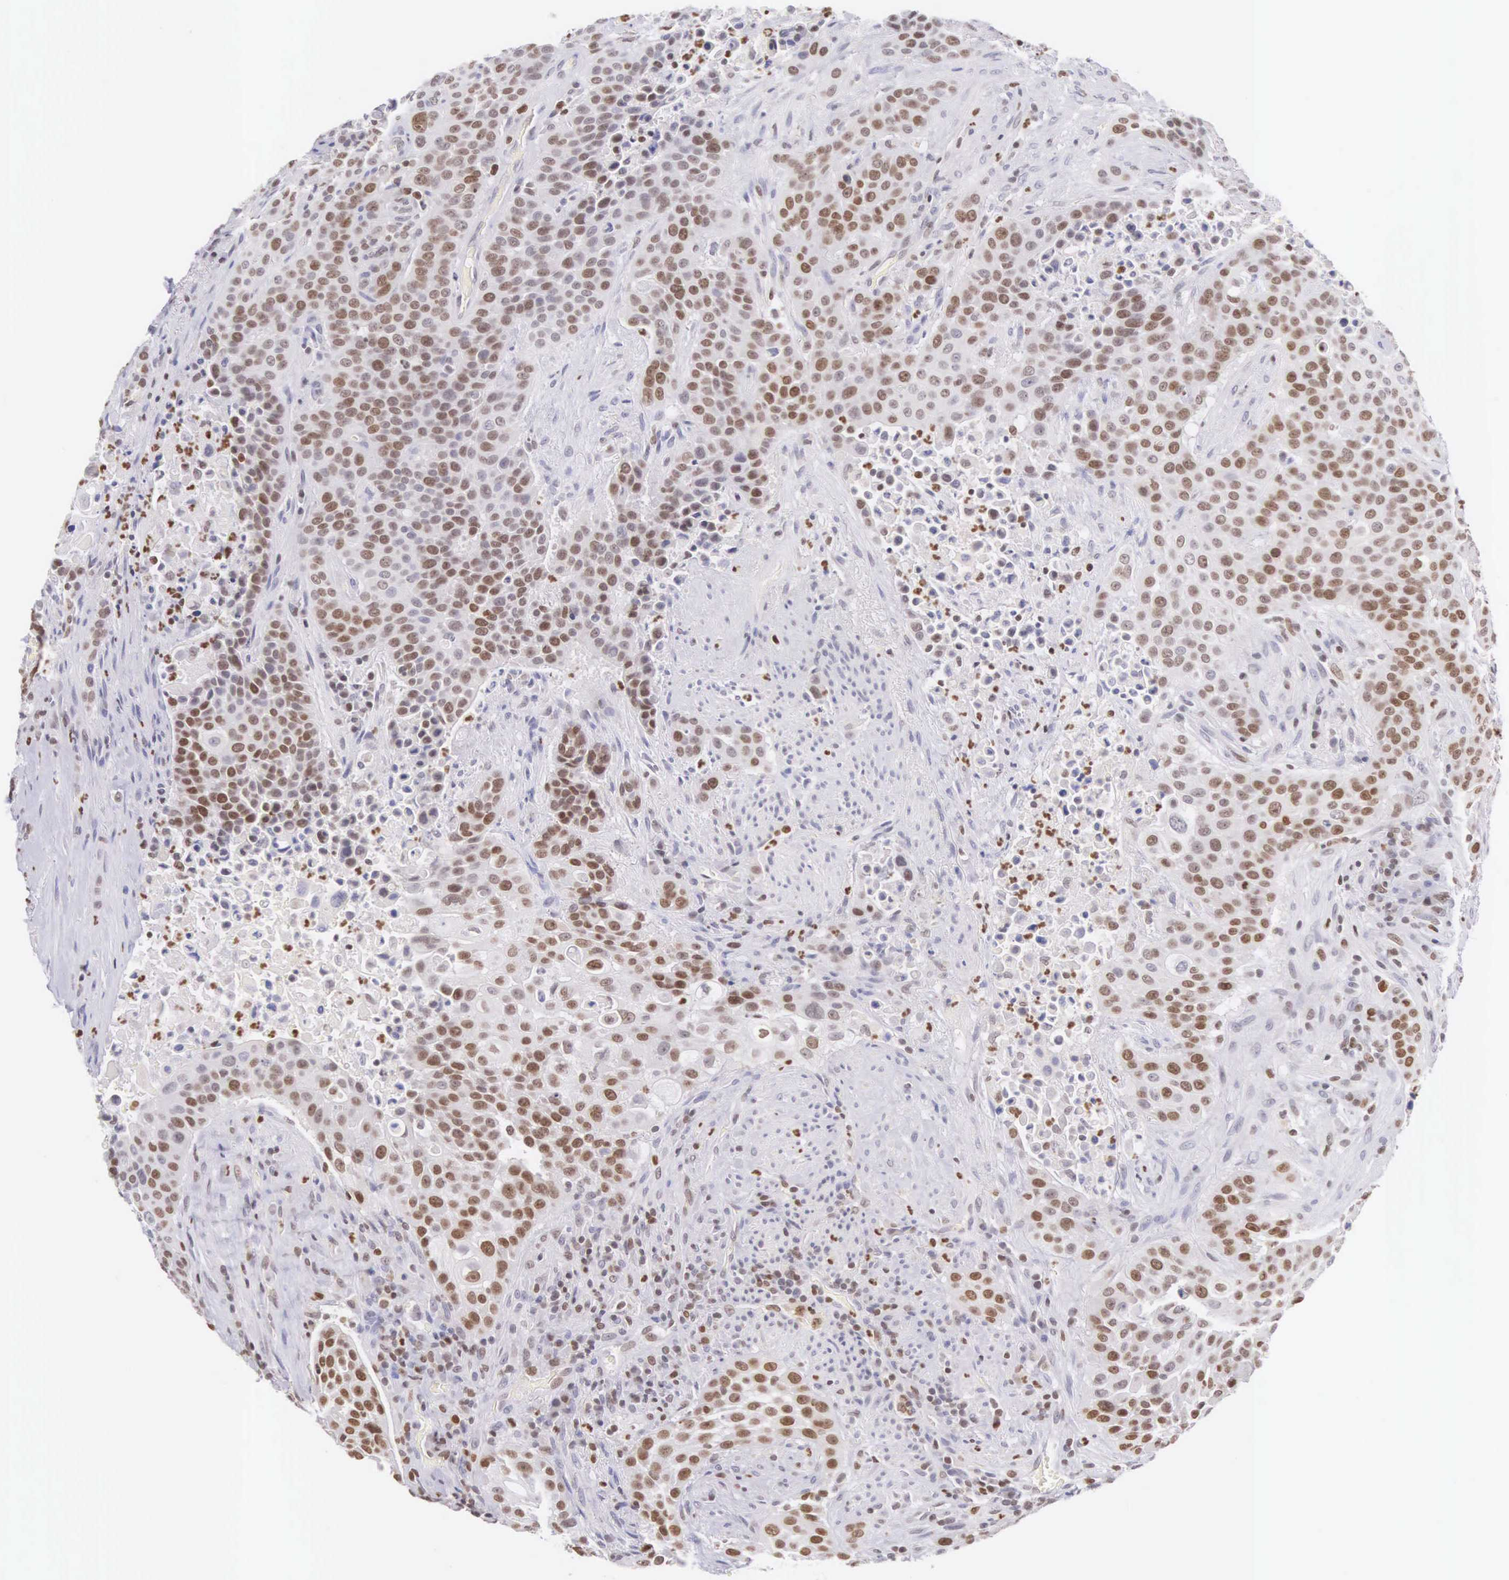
{"staining": {"intensity": "moderate", "quantity": "25%-75%", "location": "nuclear"}, "tissue": "urothelial cancer", "cell_type": "Tumor cells", "image_type": "cancer", "snomed": [{"axis": "morphology", "description": "Urothelial carcinoma, High grade"}, {"axis": "topography", "description": "Urinary bladder"}], "caption": "Tumor cells show medium levels of moderate nuclear staining in approximately 25%-75% of cells in human urothelial carcinoma (high-grade).", "gene": "VRK1", "patient": {"sex": "male", "age": 74}}